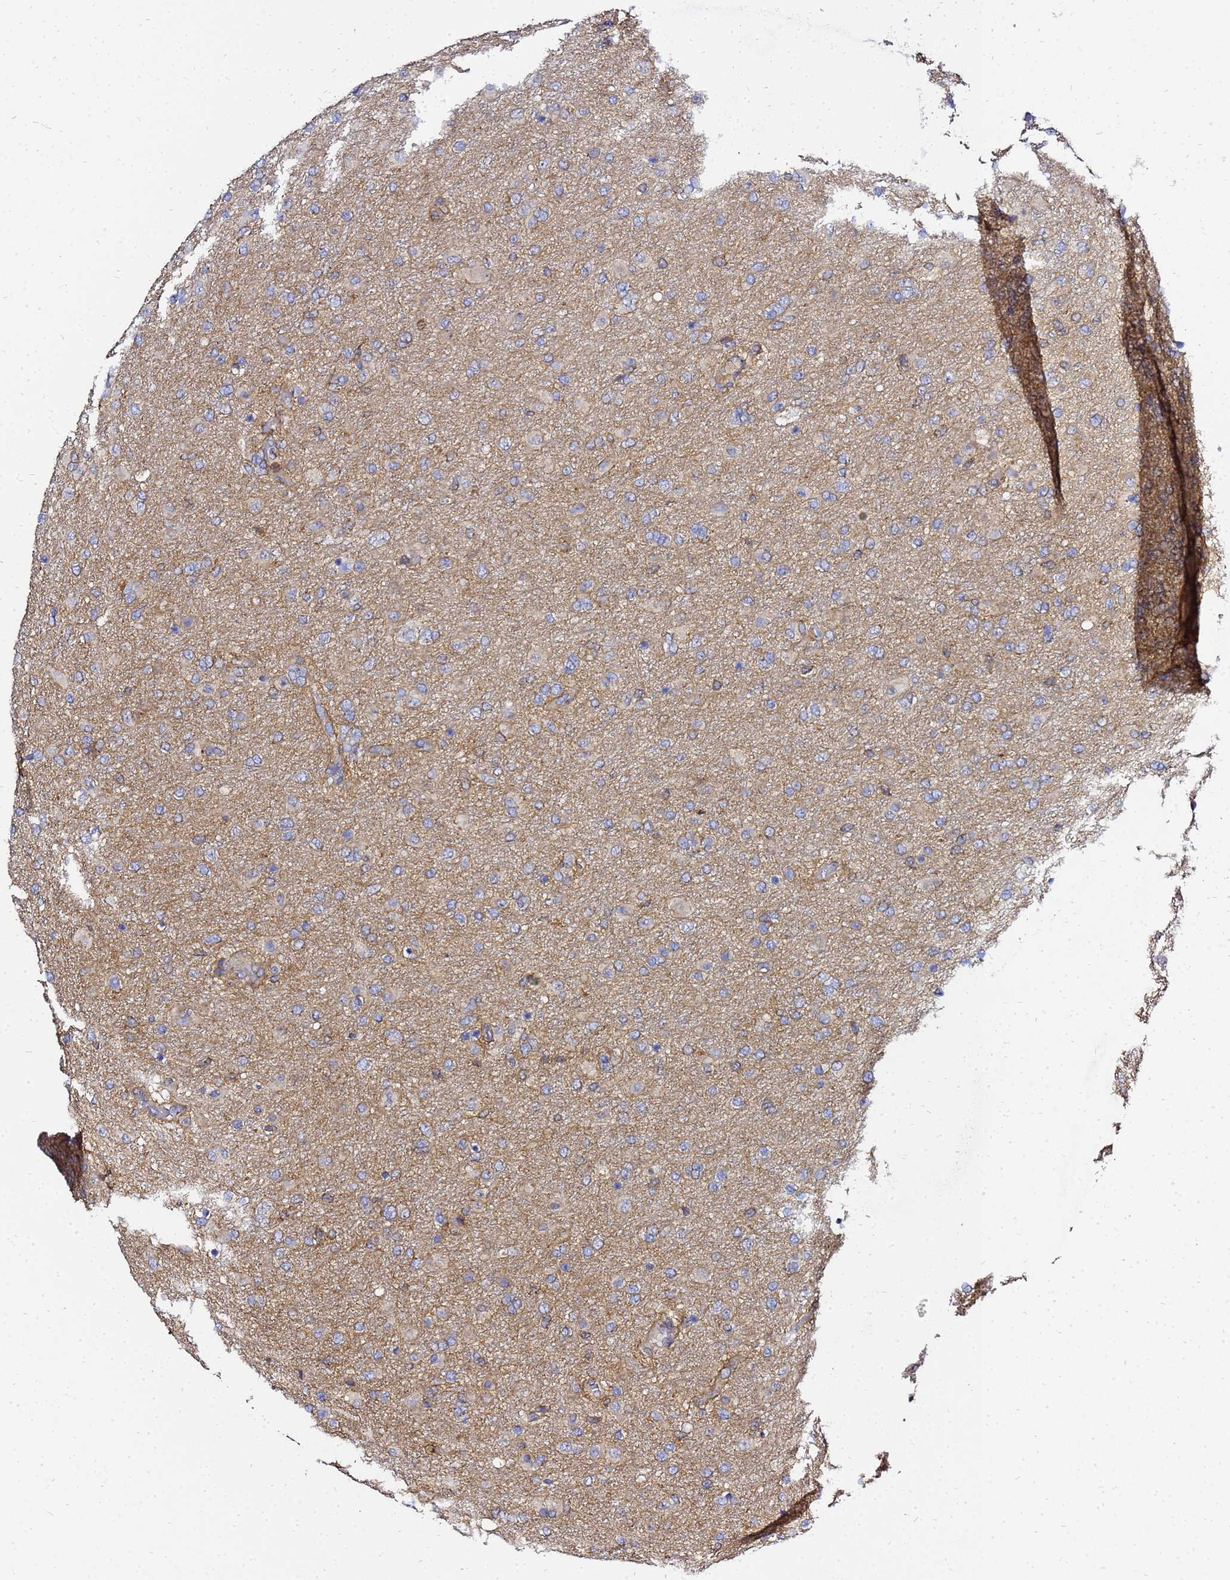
{"staining": {"intensity": "weak", "quantity": "<25%", "location": "cytoplasmic/membranous"}, "tissue": "glioma", "cell_type": "Tumor cells", "image_type": "cancer", "snomed": [{"axis": "morphology", "description": "Glioma, malignant, Low grade"}, {"axis": "topography", "description": "Brain"}], "caption": "Immunohistochemistry image of neoplastic tissue: human malignant glioma (low-grade) stained with DAB (3,3'-diaminobenzidine) demonstrates no significant protein expression in tumor cells. (Immunohistochemistry, brightfield microscopy, high magnification).", "gene": "ADPGK", "patient": {"sex": "male", "age": 65}}